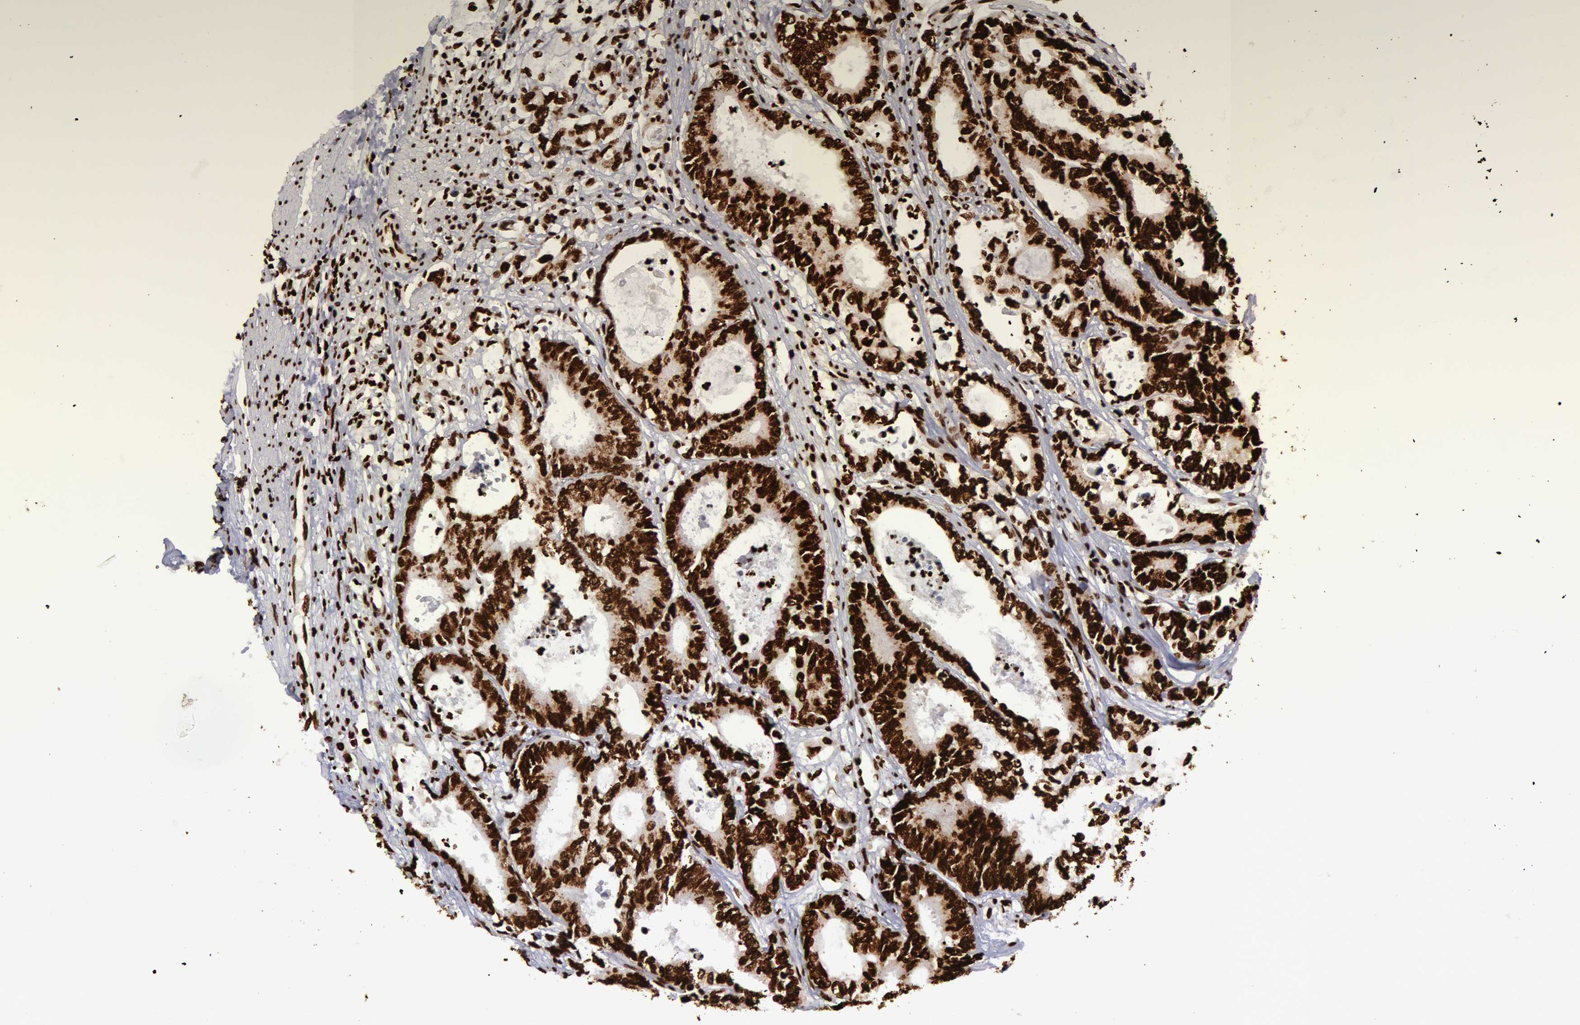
{"staining": {"intensity": "strong", "quantity": ">75%", "location": "nuclear"}, "tissue": "colorectal cancer", "cell_type": "Tumor cells", "image_type": "cancer", "snomed": [{"axis": "morphology", "description": "Adenocarcinoma, NOS"}, {"axis": "topography", "description": "Rectum"}], "caption": "A brown stain labels strong nuclear positivity of a protein in colorectal cancer (adenocarcinoma) tumor cells.", "gene": "H3-4", "patient": {"sex": "female", "age": 98}}